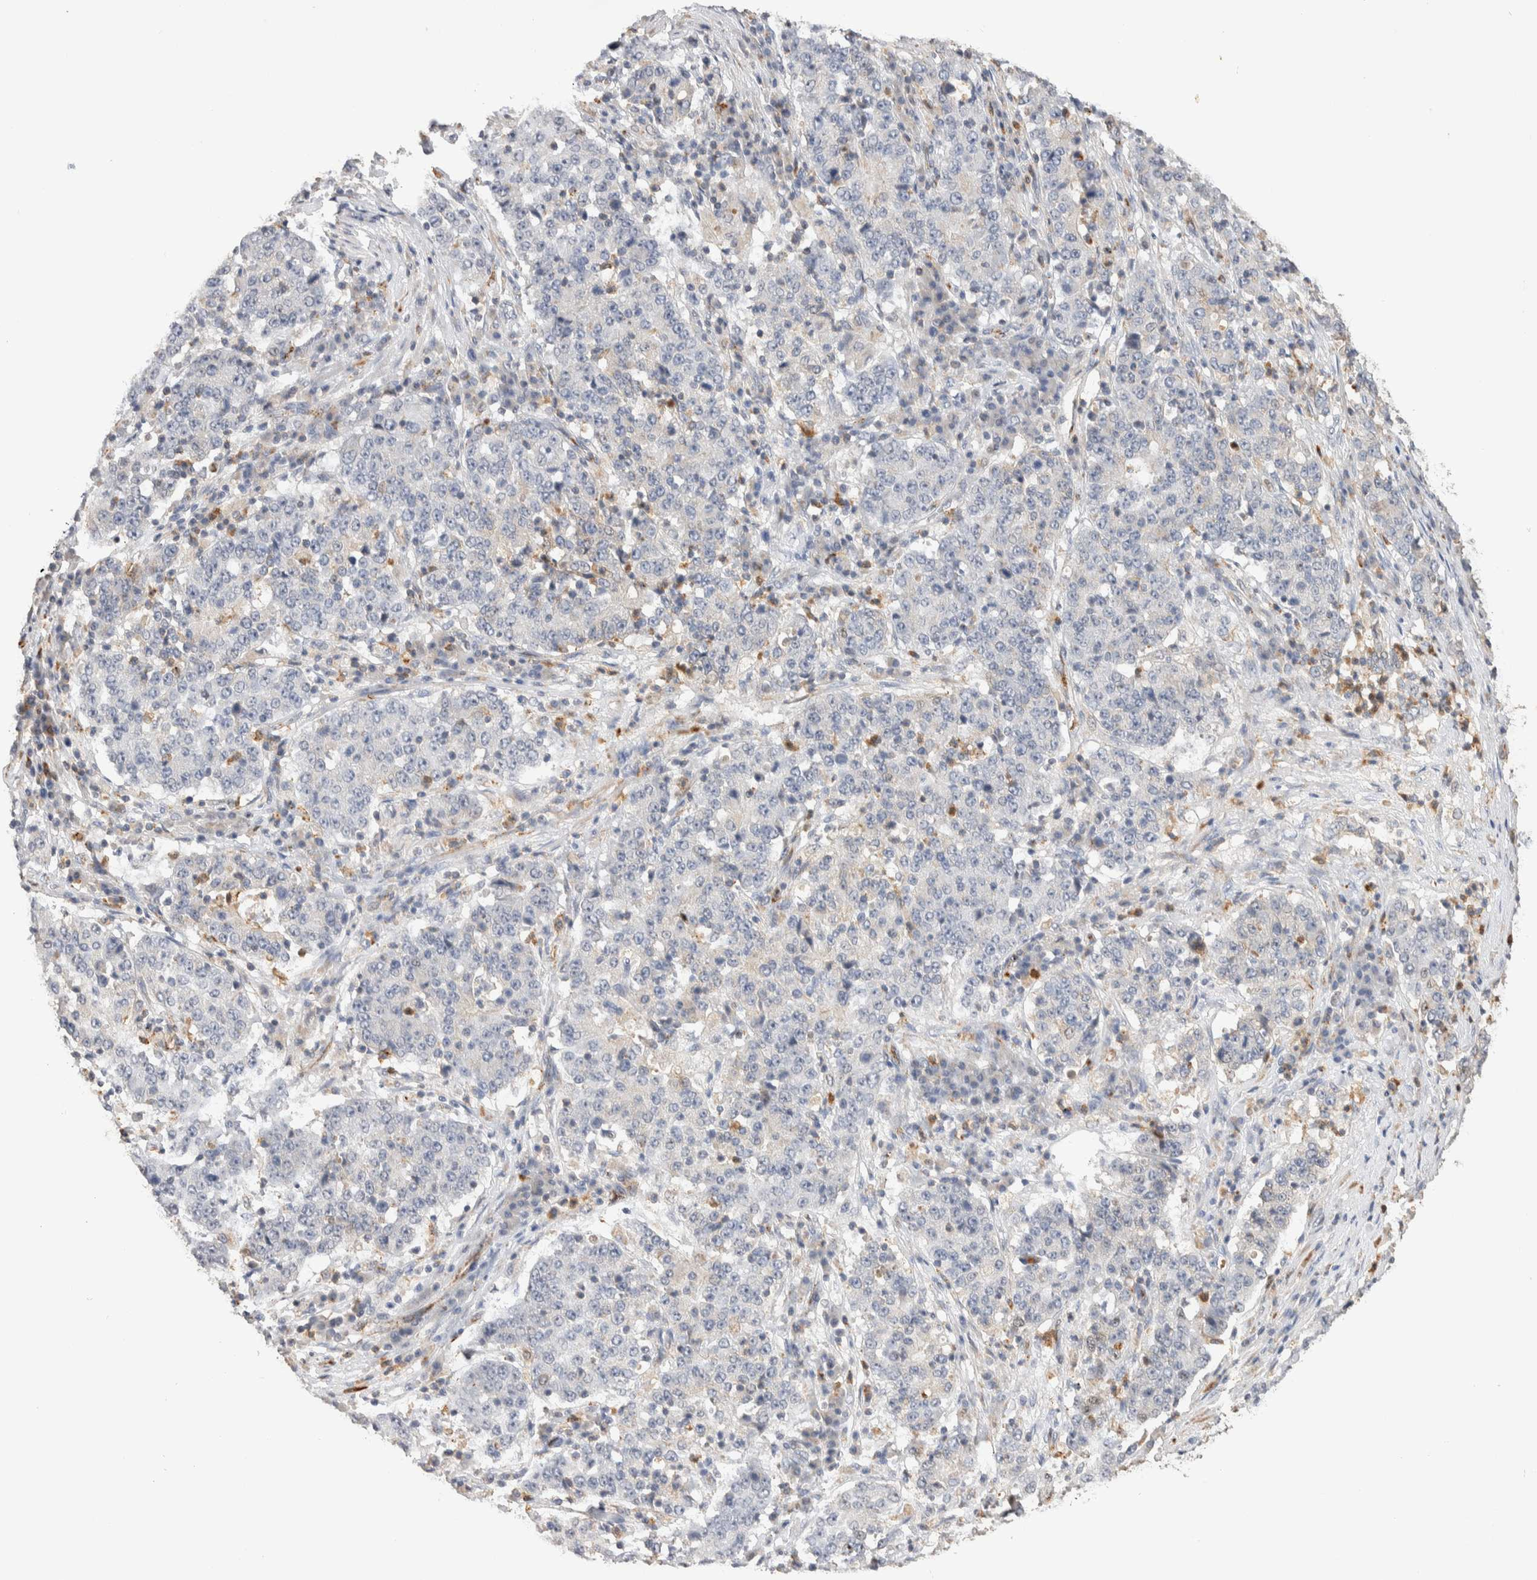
{"staining": {"intensity": "weak", "quantity": "<25%", "location": "nuclear"}, "tissue": "stomach cancer", "cell_type": "Tumor cells", "image_type": "cancer", "snomed": [{"axis": "morphology", "description": "Adenocarcinoma, NOS"}, {"axis": "topography", "description": "Stomach"}], "caption": "Stomach adenocarcinoma was stained to show a protein in brown. There is no significant positivity in tumor cells.", "gene": "NSMAF", "patient": {"sex": "male", "age": 59}}